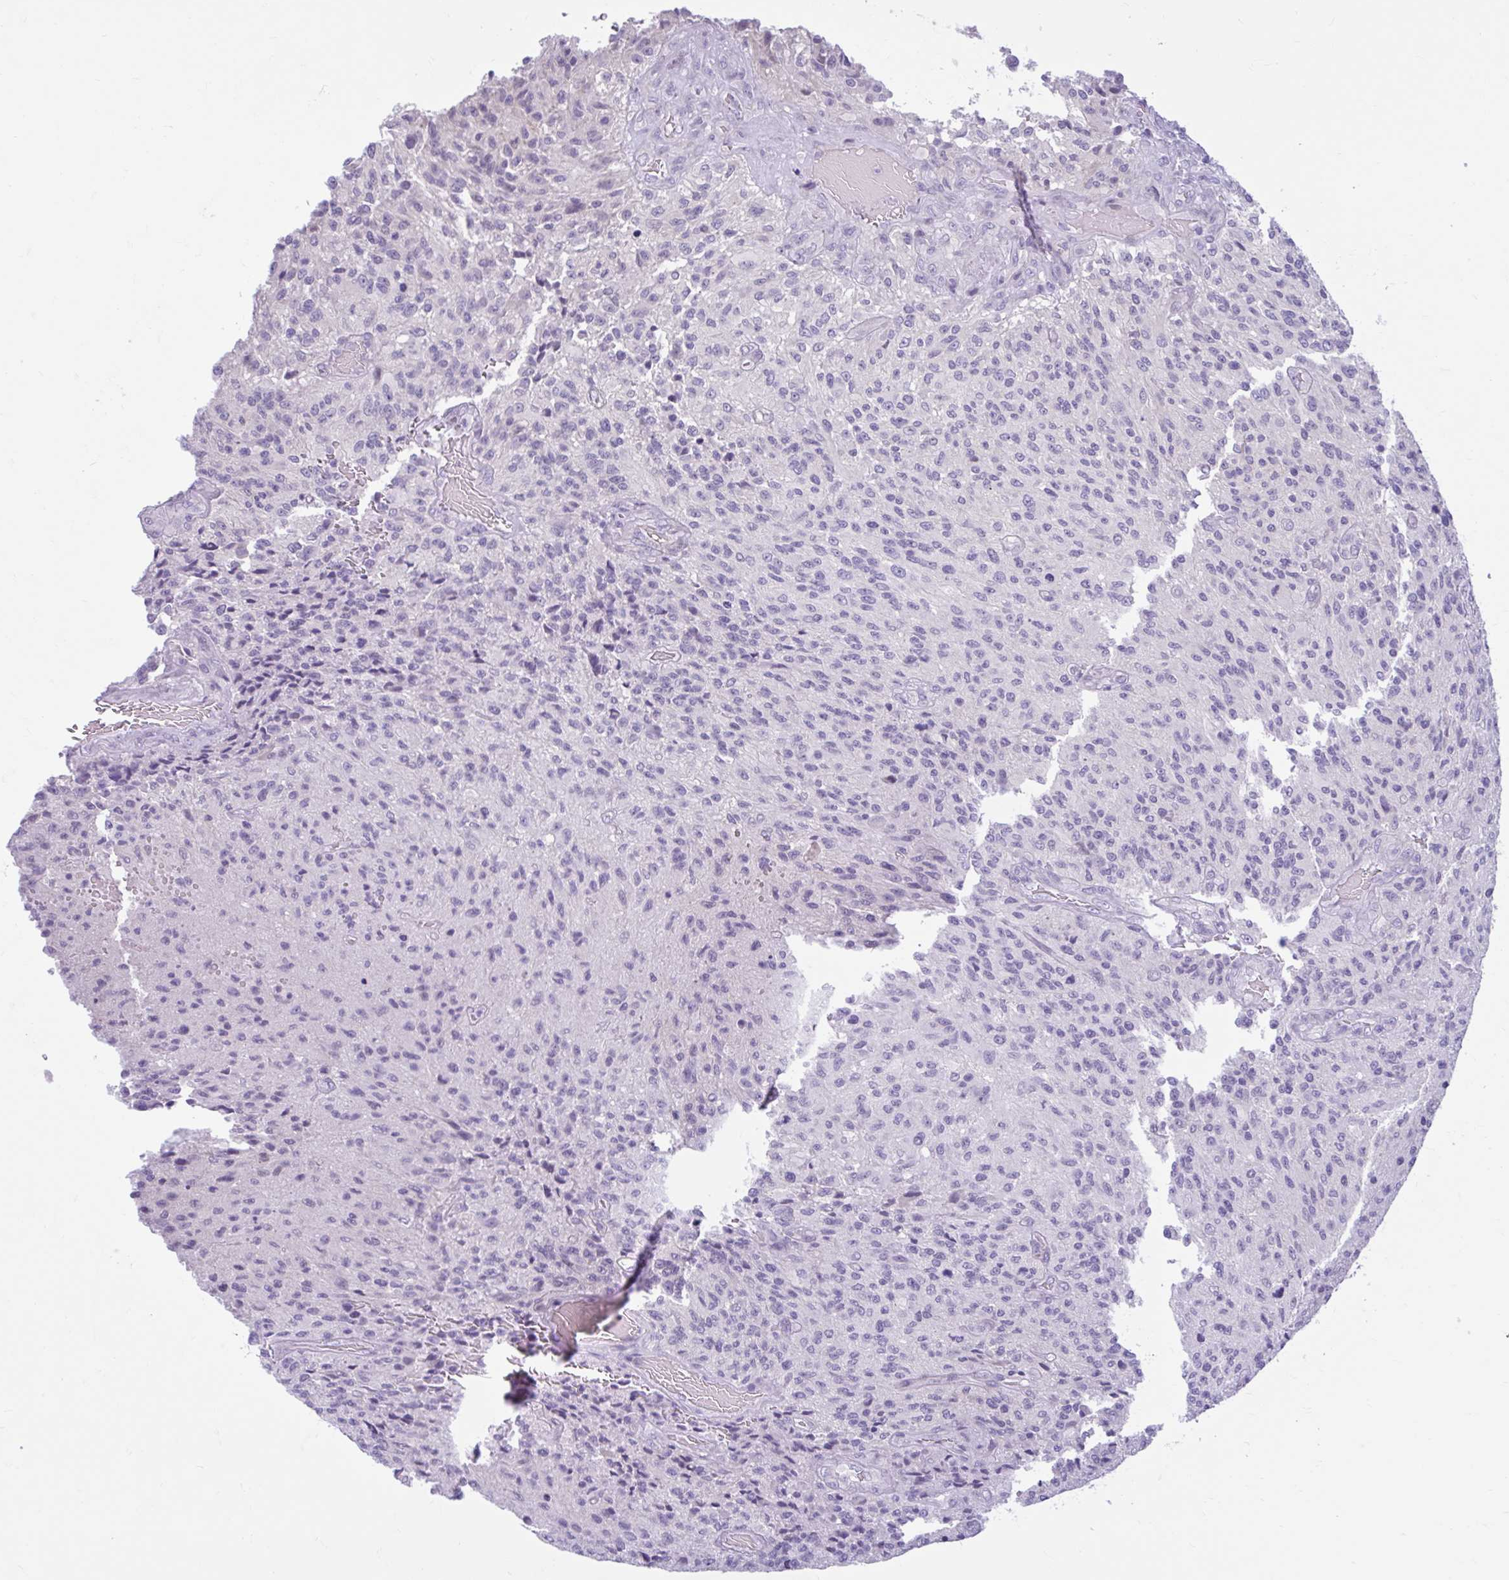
{"staining": {"intensity": "negative", "quantity": "none", "location": "none"}, "tissue": "glioma", "cell_type": "Tumor cells", "image_type": "cancer", "snomed": [{"axis": "morphology", "description": "Normal tissue, NOS"}, {"axis": "morphology", "description": "Glioma, malignant, High grade"}, {"axis": "topography", "description": "Cerebral cortex"}], "caption": "DAB (3,3'-diaminobenzidine) immunohistochemical staining of human high-grade glioma (malignant) displays no significant staining in tumor cells.", "gene": "FAM153A", "patient": {"sex": "male", "age": 56}}